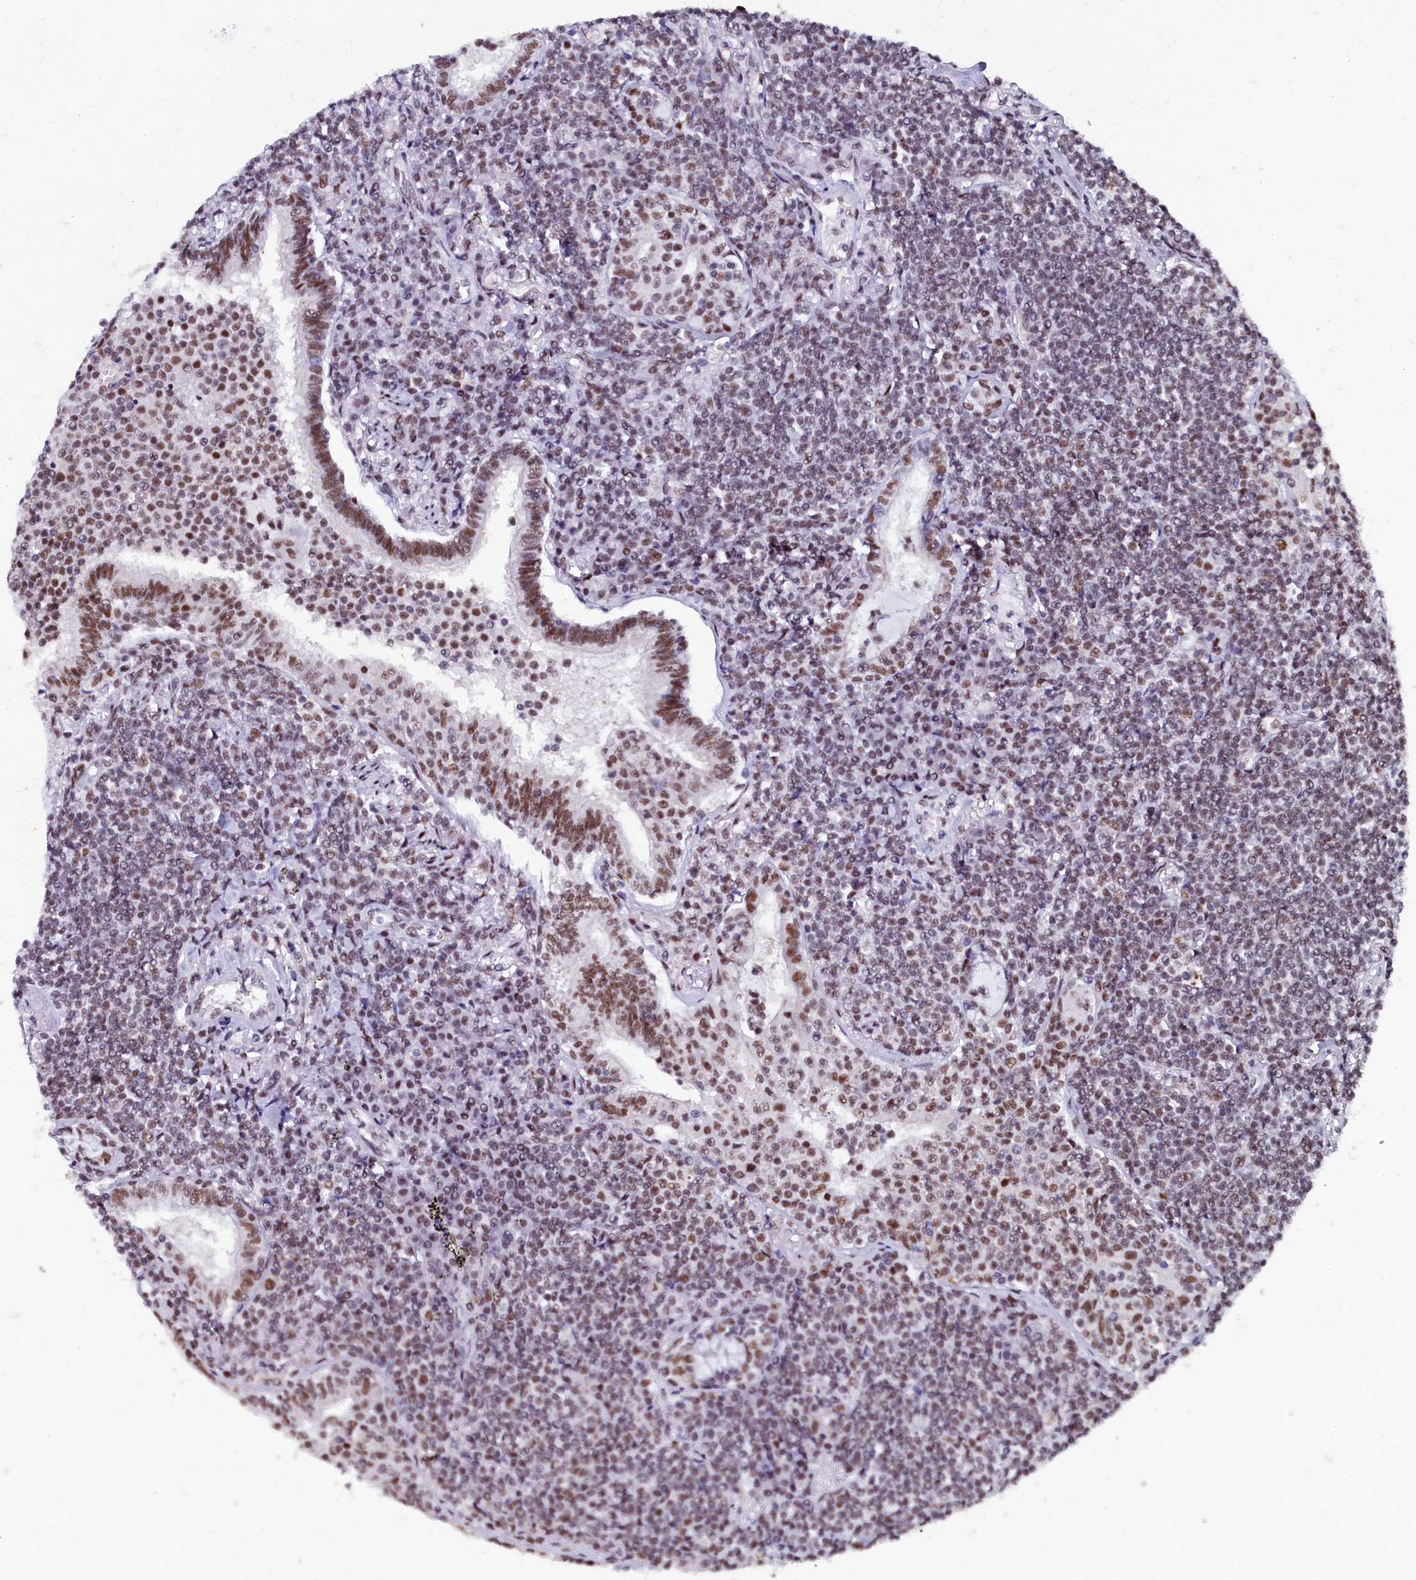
{"staining": {"intensity": "moderate", "quantity": "<25%", "location": "nuclear"}, "tissue": "lymphoma", "cell_type": "Tumor cells", "image_type": "cancer", "snomed": [{"axis": "morphology", "description": "Malignant lymphoma, non-Hodgkin's type, Low grade"}, {"axis": "topography", "description": "Lung"}], "caption": "Human lymphoma stained for a protein (brown) exhibits moderate nuclear positive expression in about <25% of tumor cells.", "gene": "CPSF7", "patient": {"sex": "female", "age": 71}}